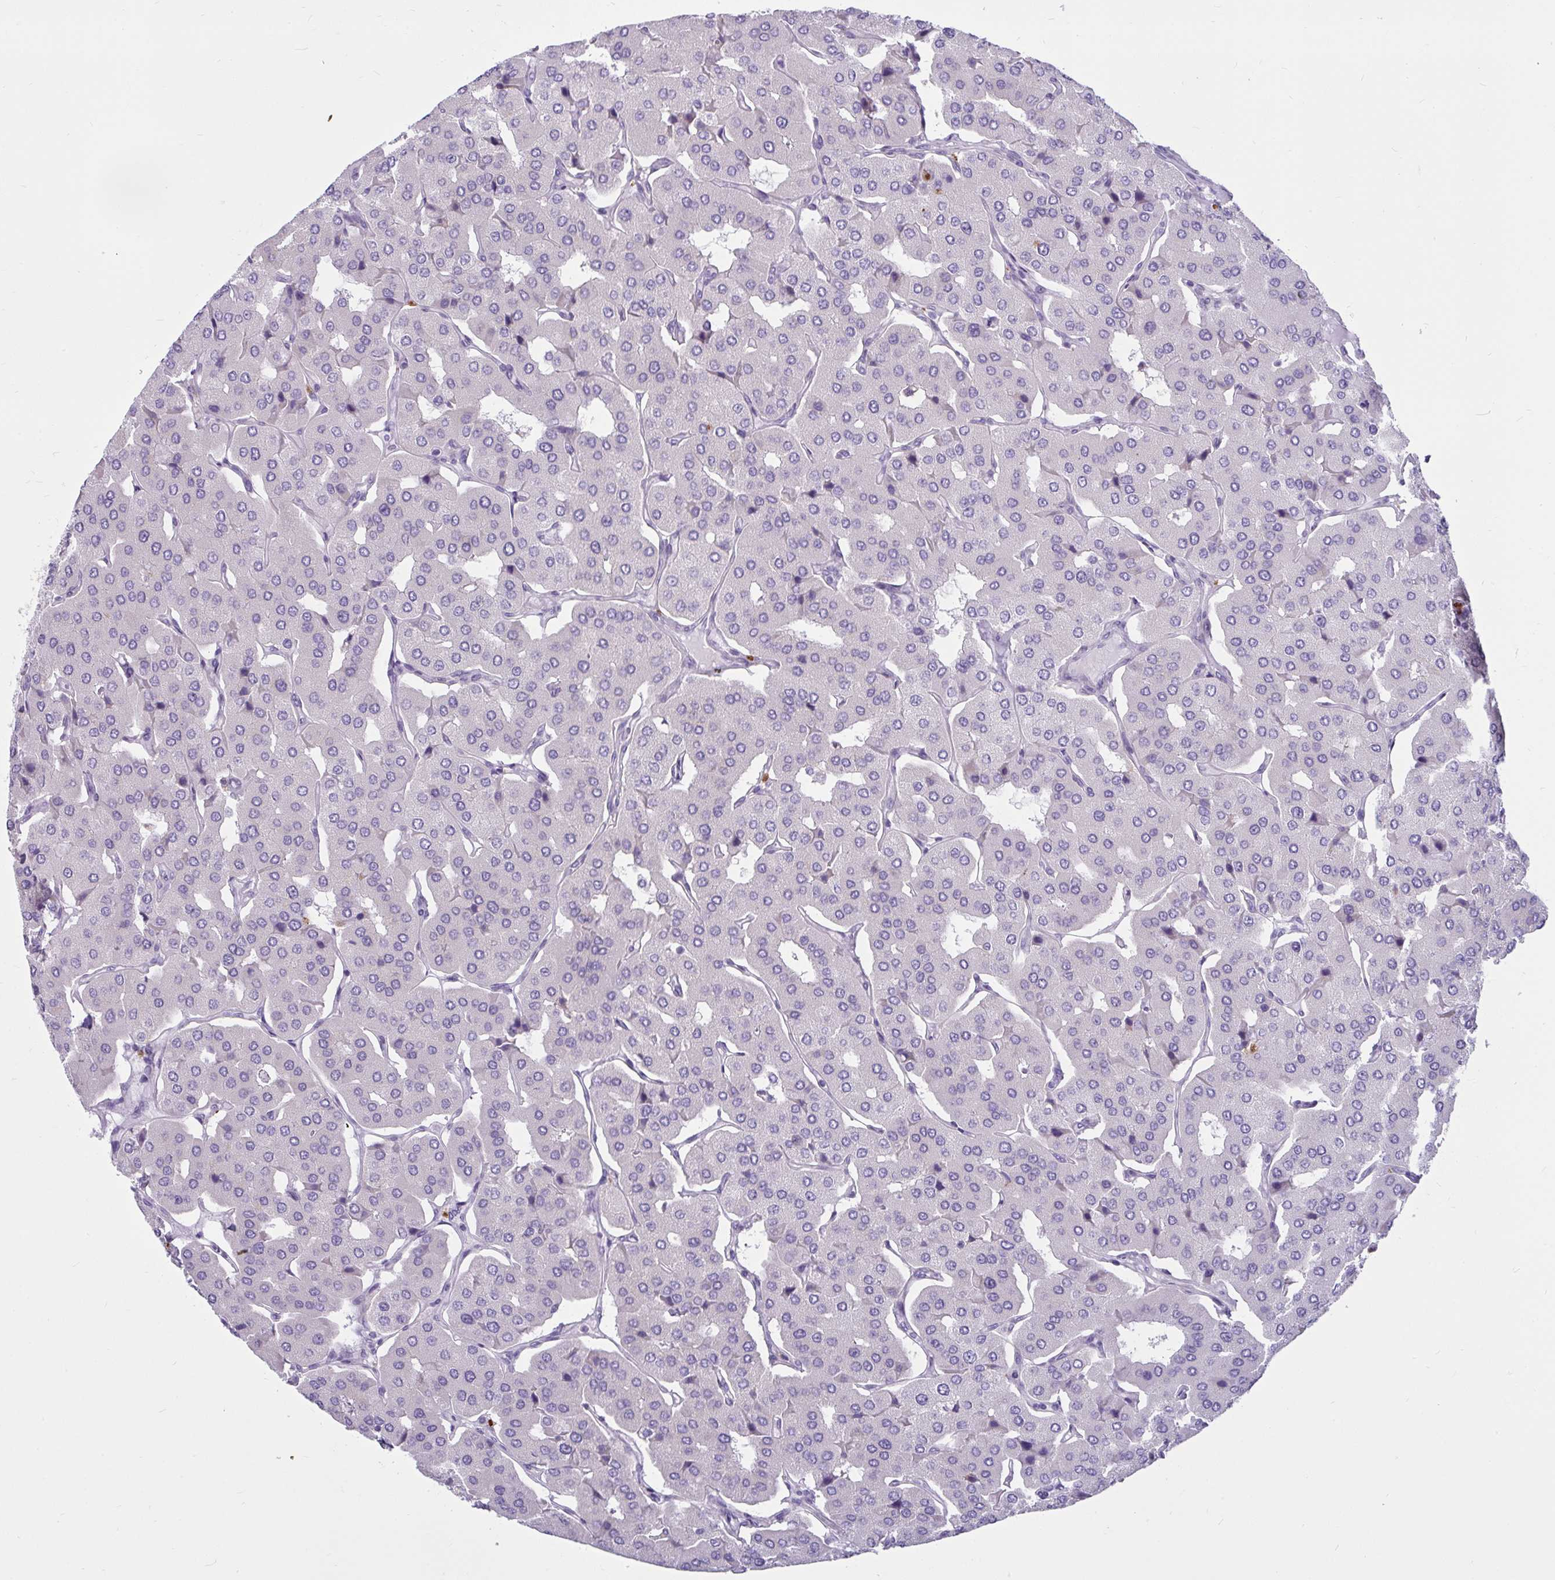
{"staining": {"intensity": "negative", "quantity": "none", "location": "none"}, "tissue": "parathyroid gland", "cell_type": "Glandular cells", "image_type": "normal", "snomed": [{"axis": "morphology", "description": "Normal tissue, NOS"}, {"axis": "morphology", "description": "Adenoma, NOS"}, {"axis": "topography", "description": "Parathyroid gland"}], "caption": "The photomicrograph demonstrates no significant positivity in glandular cells of parathyroid gland.", "gene": "CTSZ", "patient": {"sex": "female", "age": 86}}